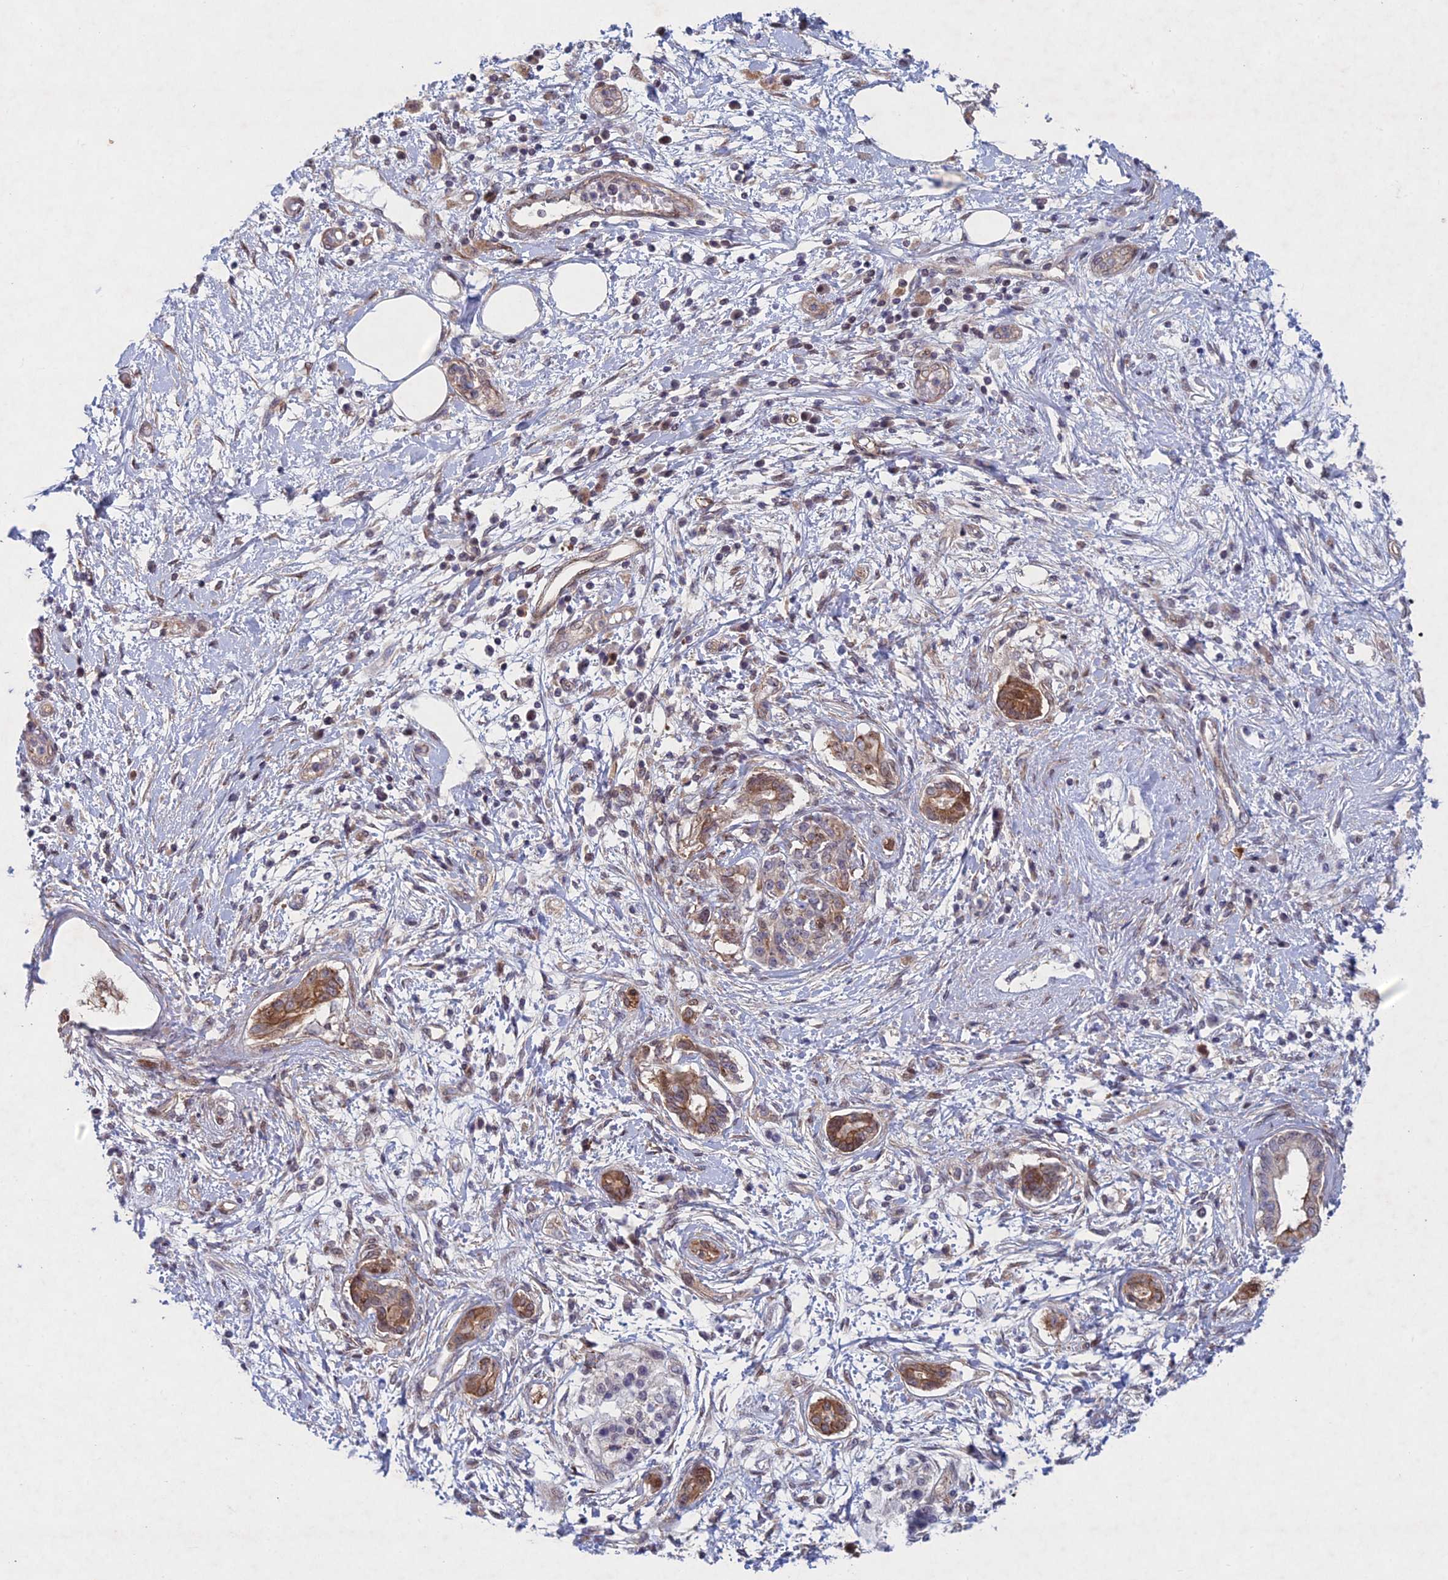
{"staining": {"intensity": "moderate", "quantity": ">75%", "location": "cytoplasmic/membranous"}, "tissue": "pancreatic cancer", "cell_type": "Tumor cells", "image_type": "cancer", "snomed": [{"axis": "morphology", "description": "Adenocarcinoma, NOS"}, {"axis": "topography", "description": "Pancreas"}], "caption": "This is an image of IHC staining of pancreatic cancer (adenocarcinoma), which shows moderate staining in the cytoplasmic/membranous of tumor cells.", "gene": "PTHLH", "patient": {"sex": "female", "age": 56}}